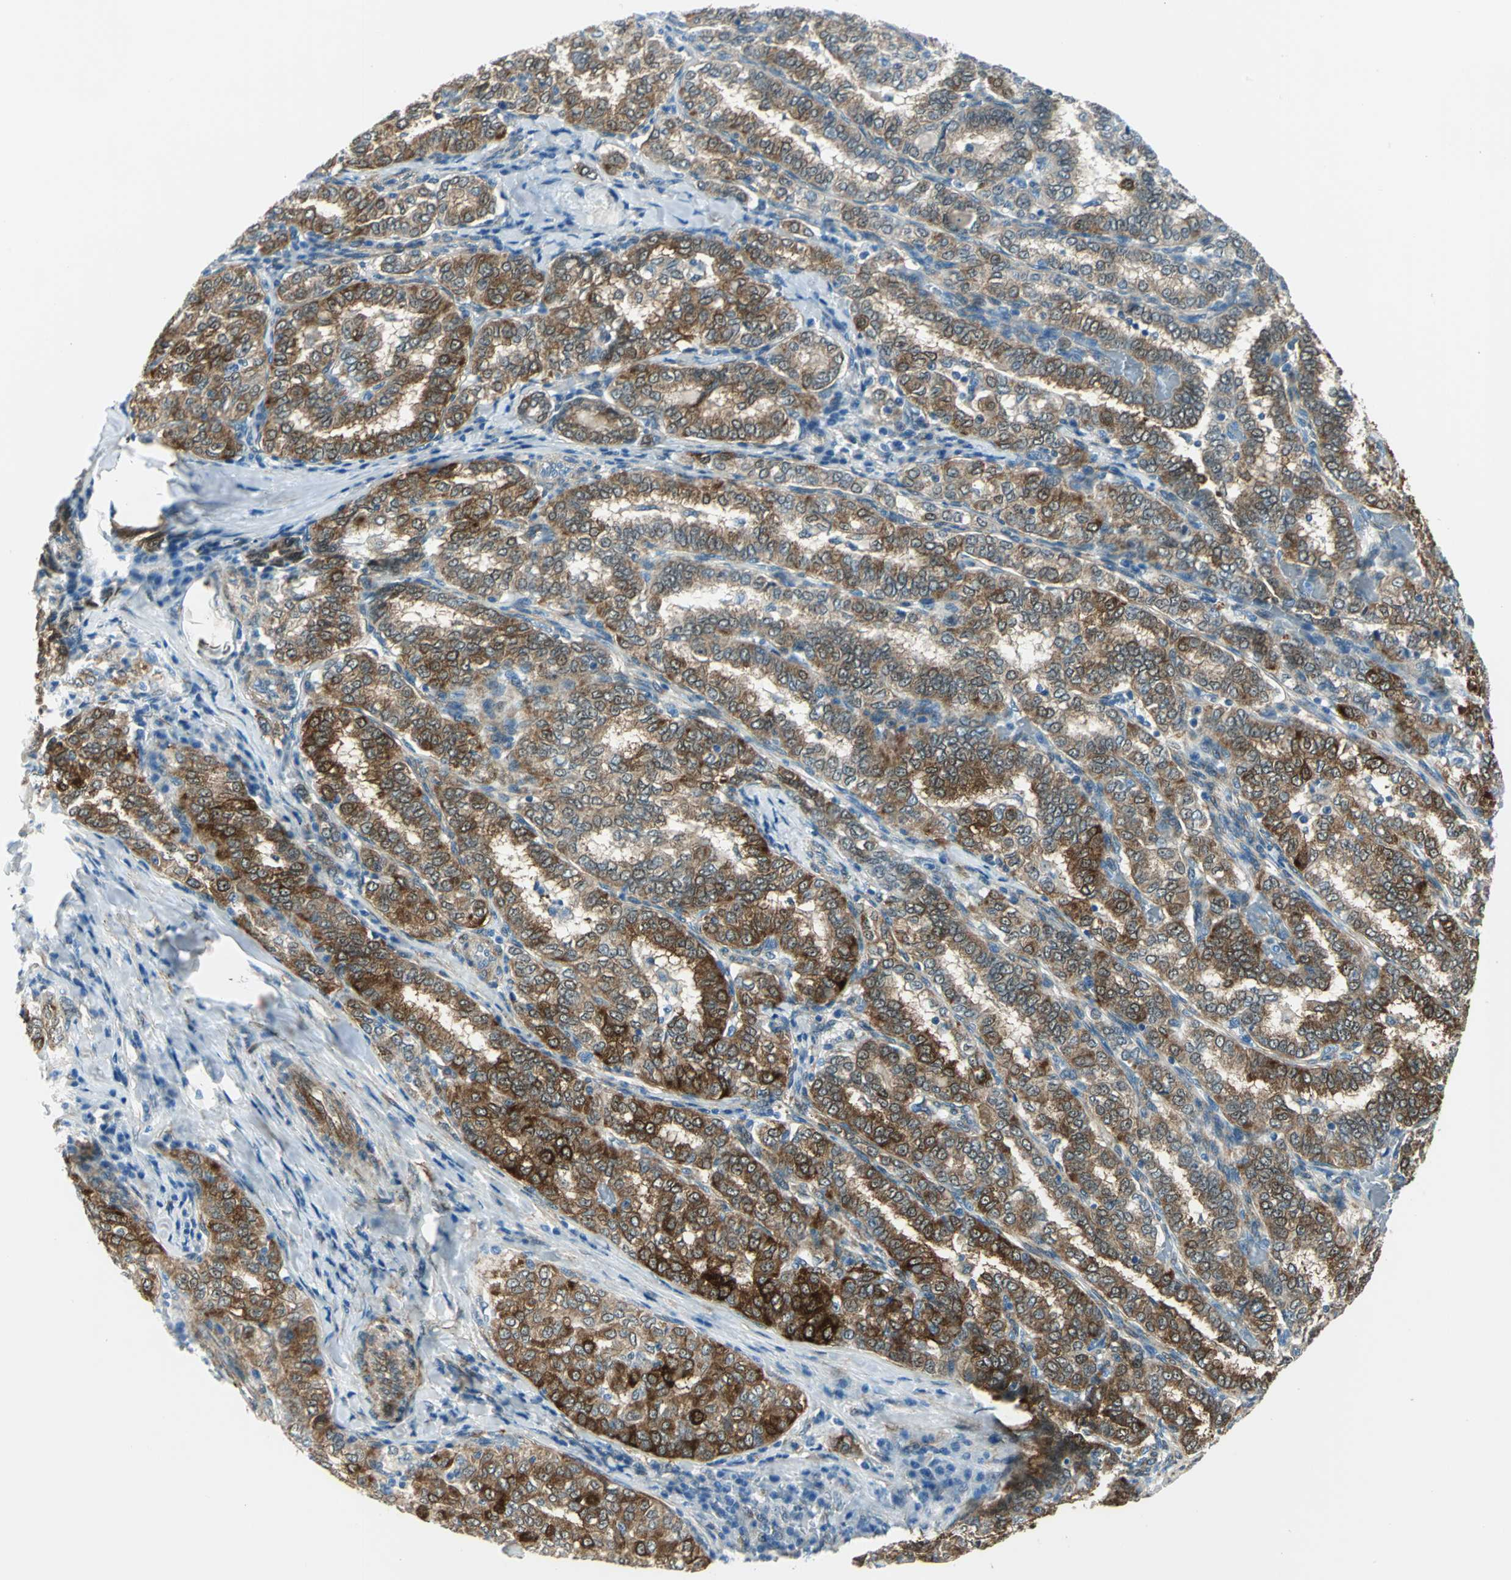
{"staining": {"intensity": "strong", "quantity": ">75%", "location": "cytoplasmic/membranous"}, "tissue": "thyroid cancer", "cell_type": "Tumor cells", "image_type": "cancer", "snomed": [{"axis": "morphology", "description": "Papillary adenocarcinoma, NOS"}, {"axis": "topography", "description": "Thyroid gland"}], "caption": "A brown stain labels strong cytoplasmic/membranous staining of a protein in thyroid cancer tumor cells.", "gene": "HSPB1", "patient": {"sex": "female", "age": 30}}